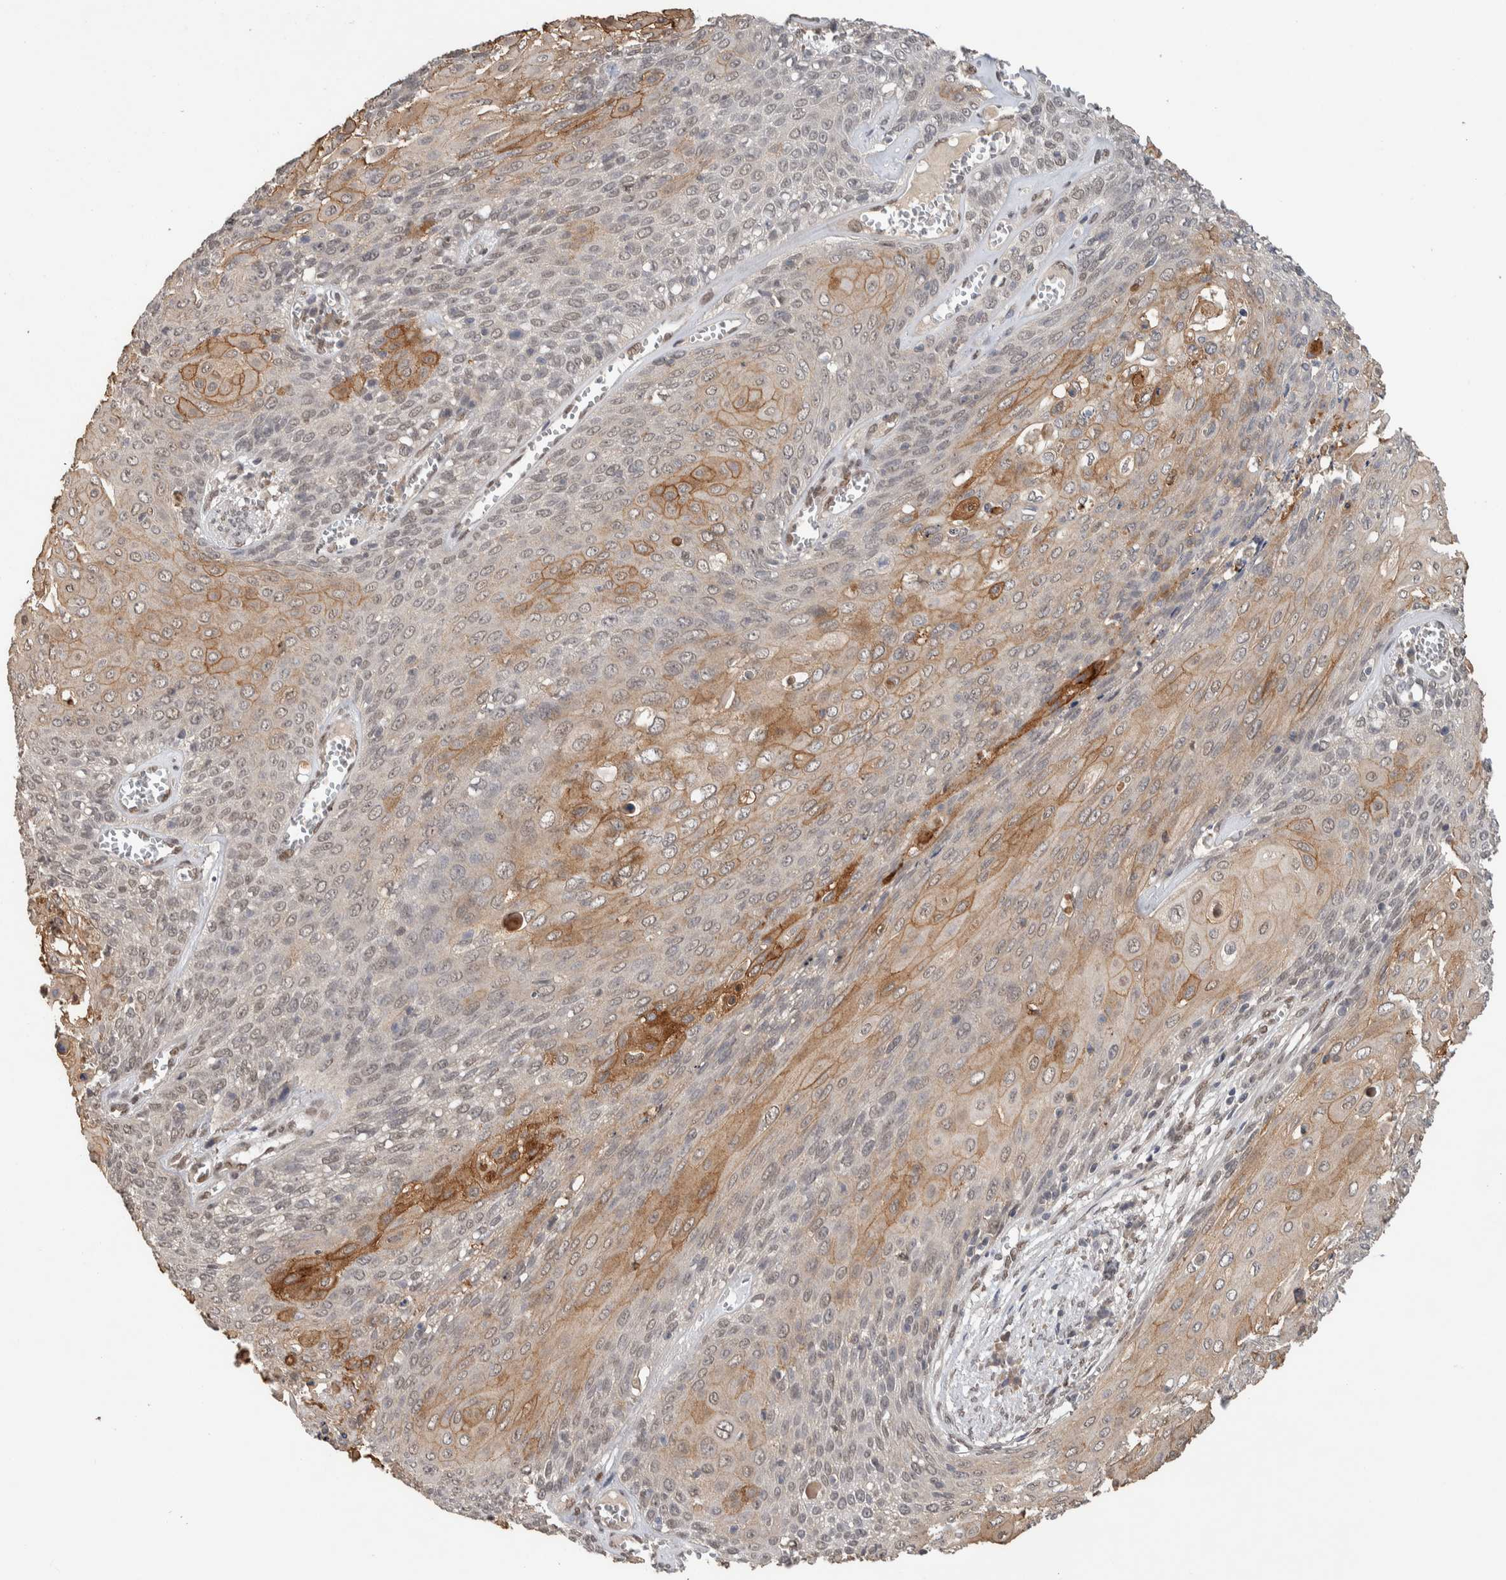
{"staining": {"intensity": "moderate", "quantity": "25%-75%", "location": "cytoplasmic/membranous"}, "tissue": "cervical cancer", "cell_type": "Tumor cells", "image_type": "cancer", "snomed": [{"axis": "morphology", "description": "Squamous cell carcinoma, NOS"}, {"axis": "topography", "description": "Cervix"}], "caption": "A micrograph of human cervical cancer stained for a protein displays moderate cytoplasmic/membranous brown staining in tumor cells.", "gene": "CYSRT1", "patient": {"sex": "female", "age": 39}}